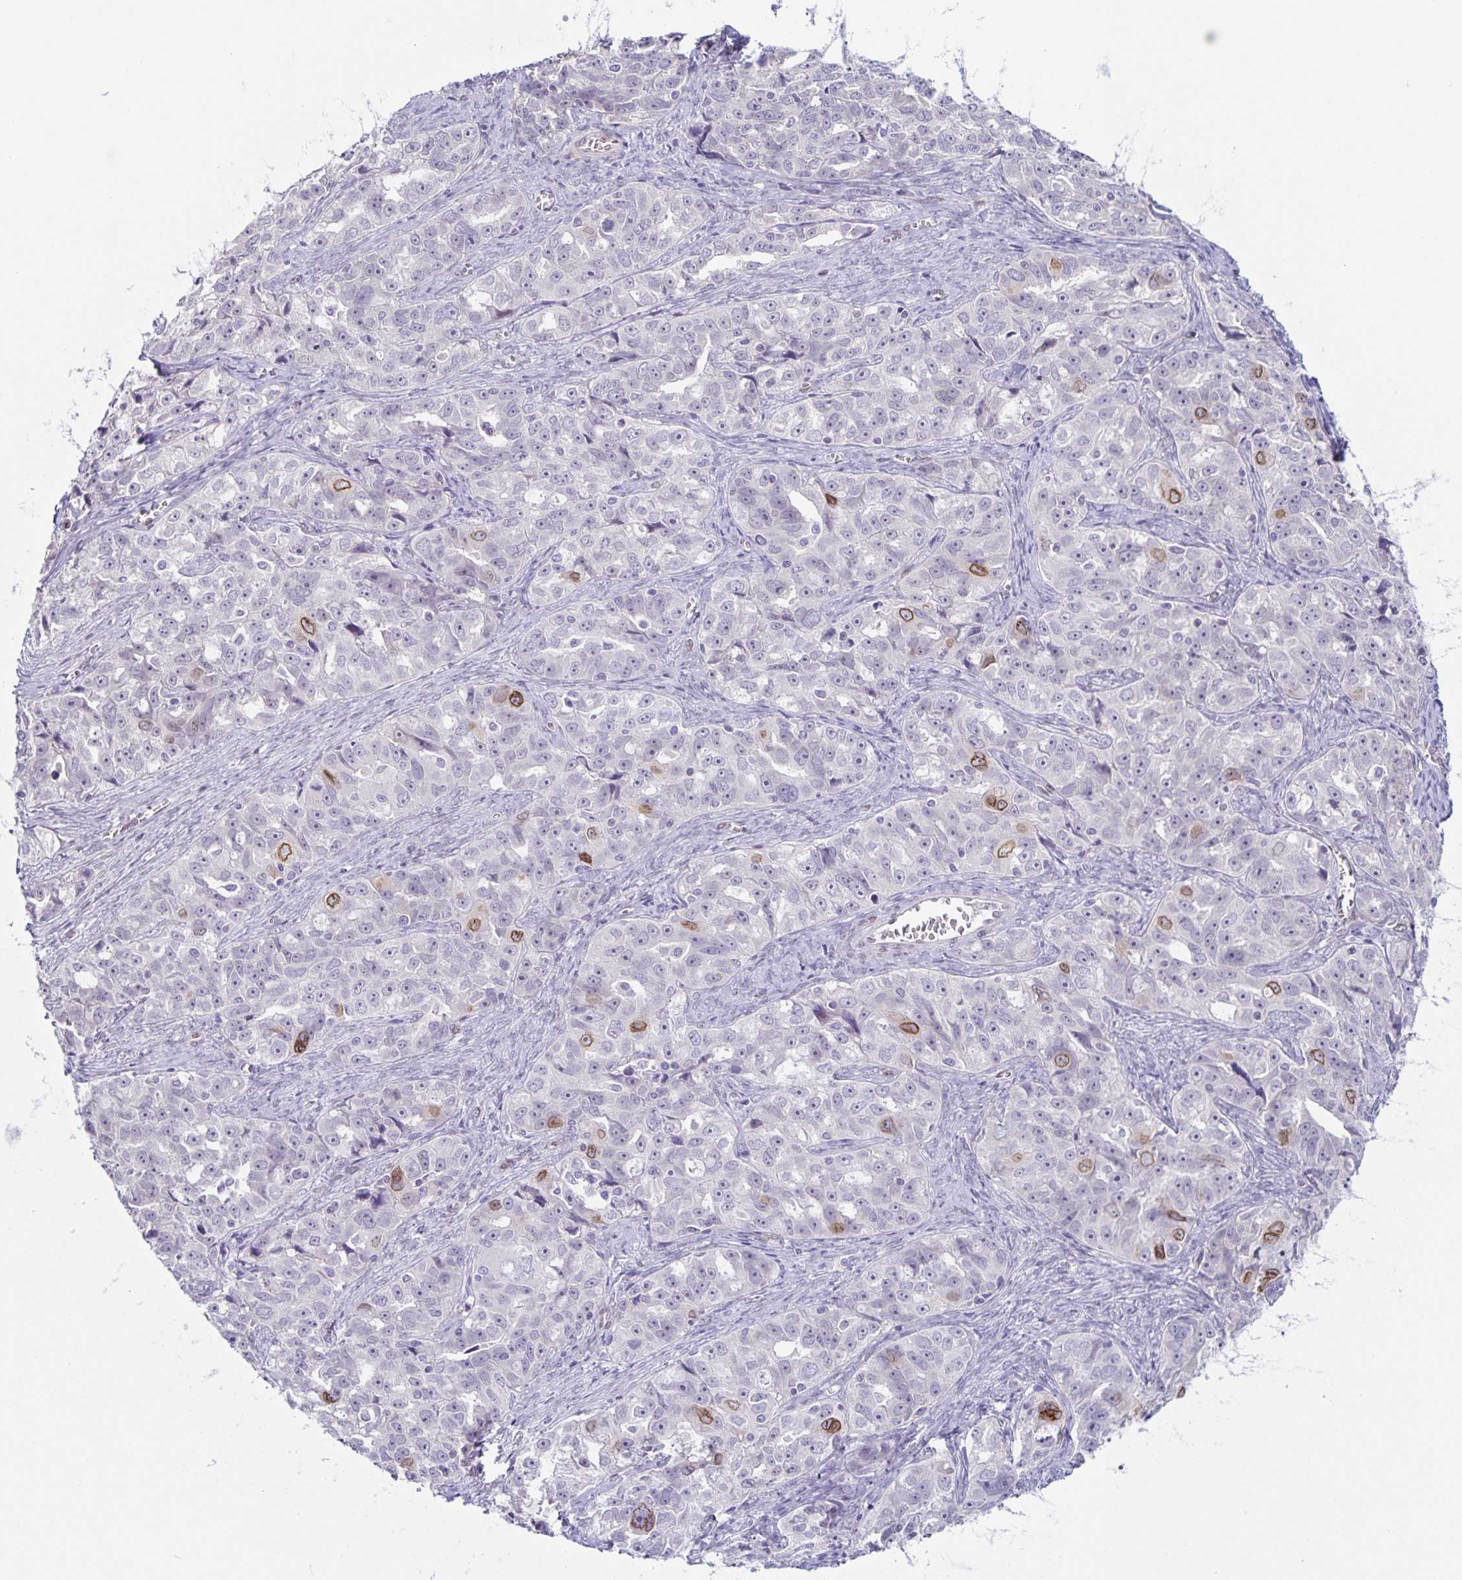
{"staining": {"intensity": "moderate", "quantity": "<25%", "location": "cytoplasmic/membranous,nuclear"}, "tissue": "ovarian cancer", "cell_type": "Tumor cells", "image_type": "cancer", "snomed": [{"axis": "morphology", "description": "Cystadenocarcinoma, serous, NOS"}, {"axis": "topography", "description": "Ovary"}], "caption": "Immunohistochemistry of human ovarian cancer (serous cystadenocarcinoma) reveals low levels of moderate cytoplasmic/membranous and nuclear expression in about <25% of tumor cells. (DAB IHC with brightfield microscopy, high magnification).", "gene": "SYNE2", "patient": {"sex": "female", "age": 51}}